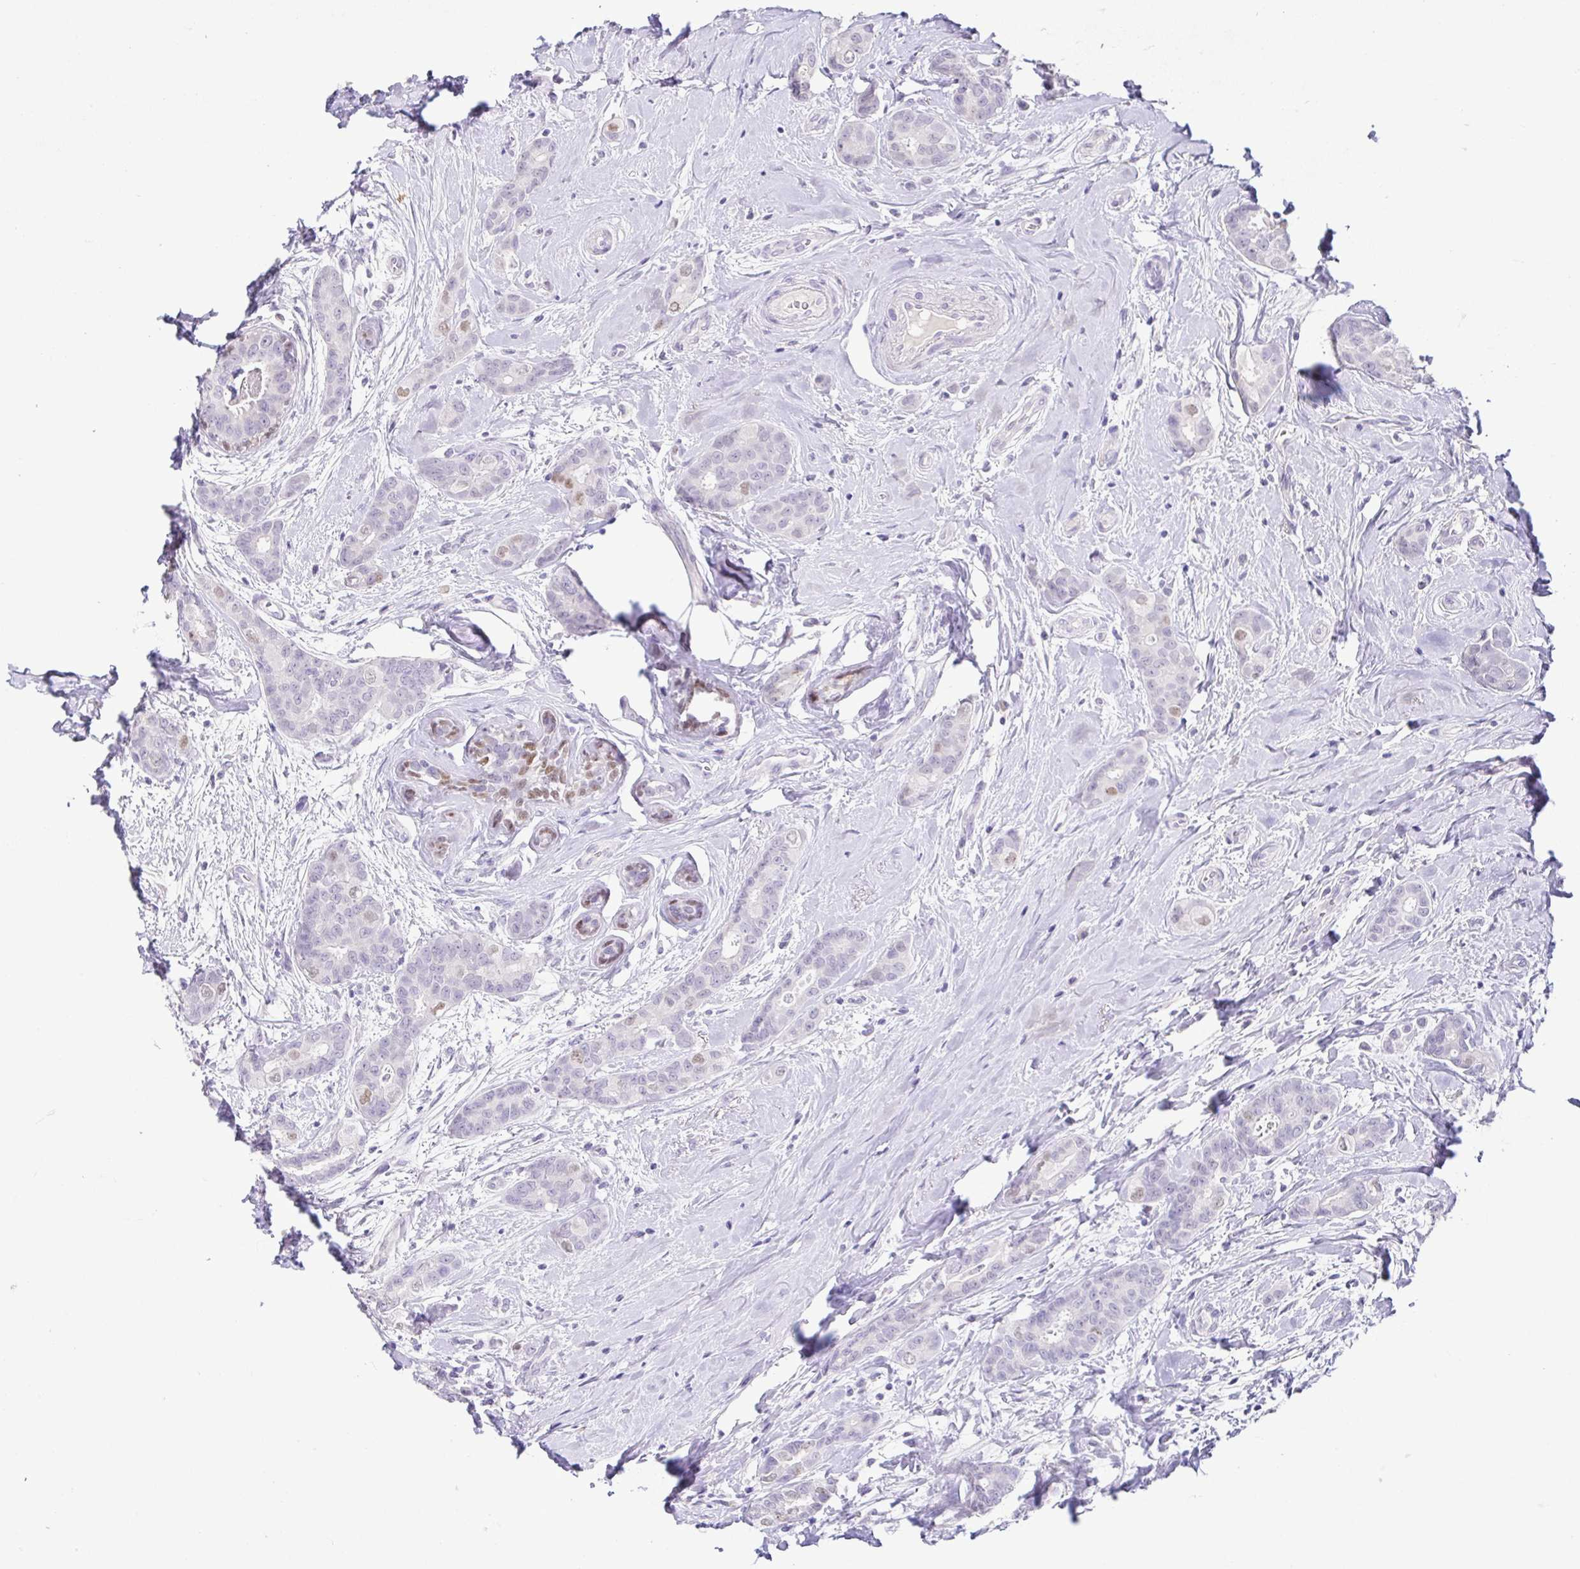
{"staining": {"intensity": "moderate", "quantity": "<25%", "location": "nuclear"}, "tissue": "breast cancer", "cell_type": "Tumor cells", "image_type": "cancer", "snomed": [{"axis": "morphology", "description": "Duct carcinoma"}, {"axis": "topography", "description": "Breast"}], "caption": "The histopathology image displays immunohistochemical staining of breast intraductal carcinoma. There is moderate nuclear expression is identified in approximately <25% of tumor cells.", "gene": "TP73", "patient": {"sex": "female", "age": 45}}